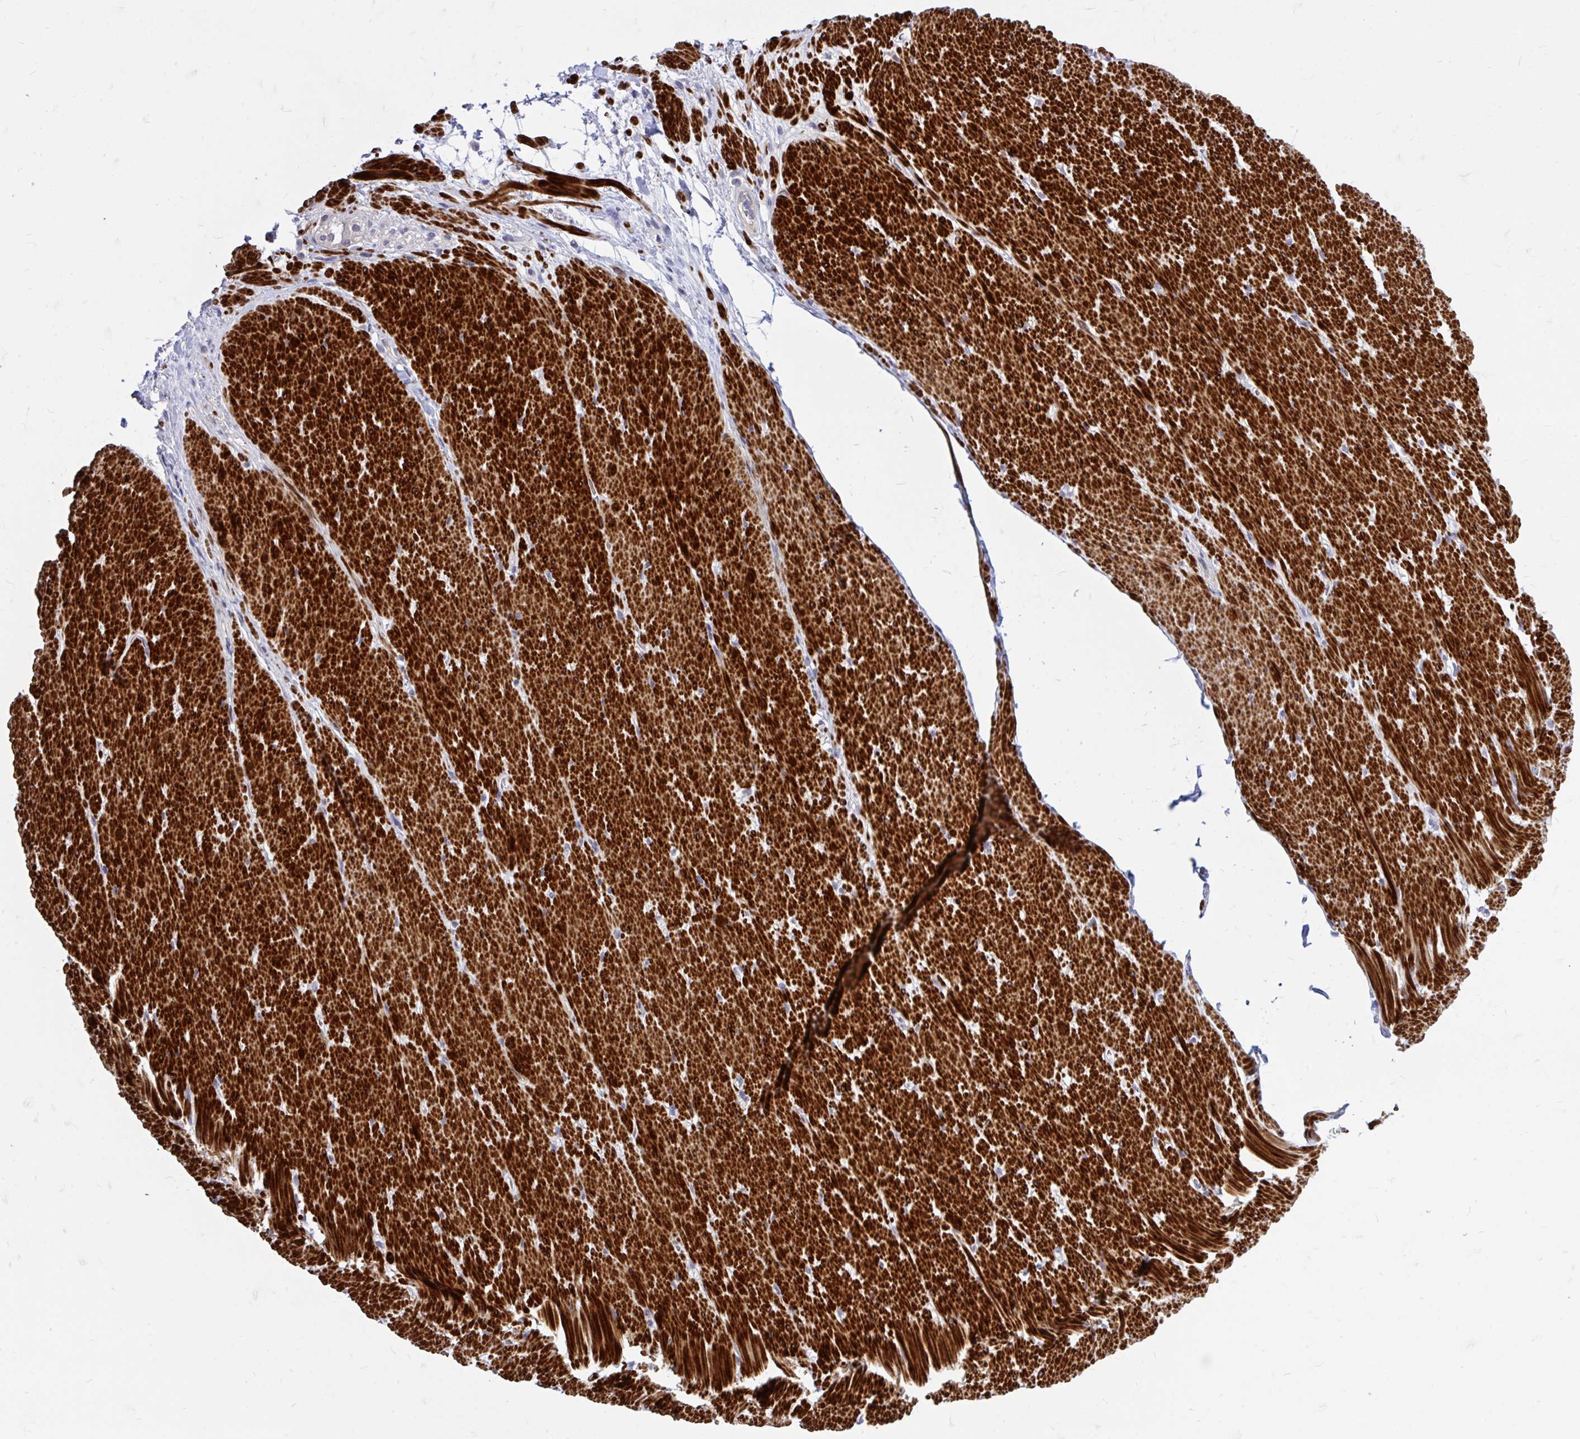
{"staining": {"intensity": "strong", "quantity": "25%-75%", "location": "cytoplasmic/membranous"}, "tissue": "smooth muscle", "cell_type": "Smooth muscle cells", "image_type": "normal", "snomed": [{"axis": "morphology", "description": "Normal tissue, NOS"}, {"axis": "topography", "description": "Smooth muscle"}, {"axis": "topography", "description": "Rectum"}], "caption": "Protein analysis of unremarkable smooth muscle exhibits strong cytoplasmic/membranous staining in approximately 25%-75% of smooth muscle cells. Nuclei are stained in blue.", "gene": "ZBTB25", "patient": {"sex": "male", "age": 53}}